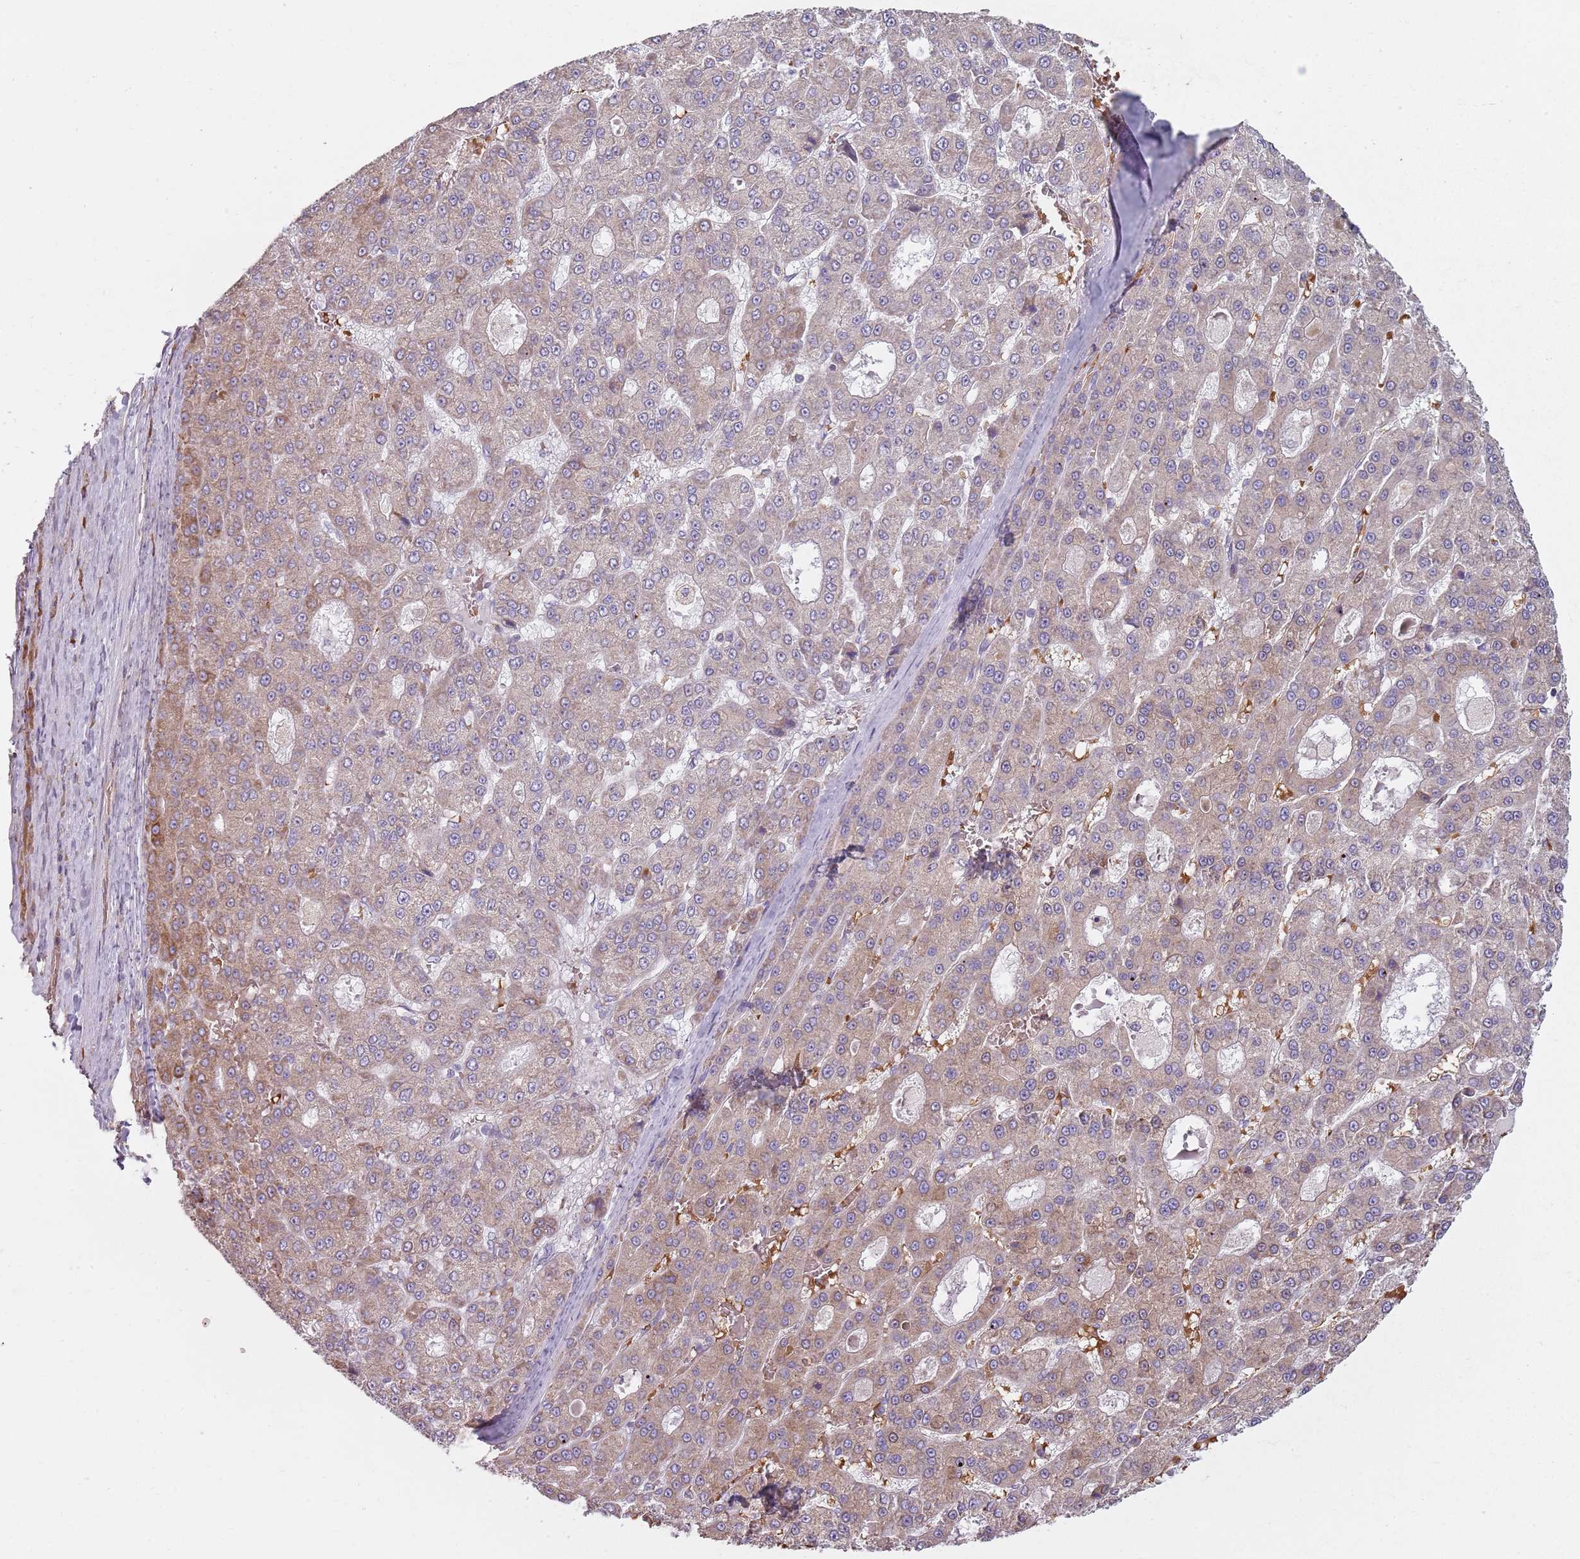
{"staining": {"intensity": "weak", "quantity": "<25%", "location": "cytoplasmic/membranous"}, "tissue": "liver cancer", "cell_type": "Tumor cells", "image_type": "cancer", "snomed": [{"axis": "morphology", "description": "Carcinoma, Hepatocellular, NOS"}, {"axis": "topography", "description": "Liver"}], "caption": "Human liver hepatocellular carcinoma stained for a protein using immunohistochemistry (IHC) exhibits no positivity in tumor cells.", "gene": "SPATA2", "patient": {"sex": "male", "age": 70}}